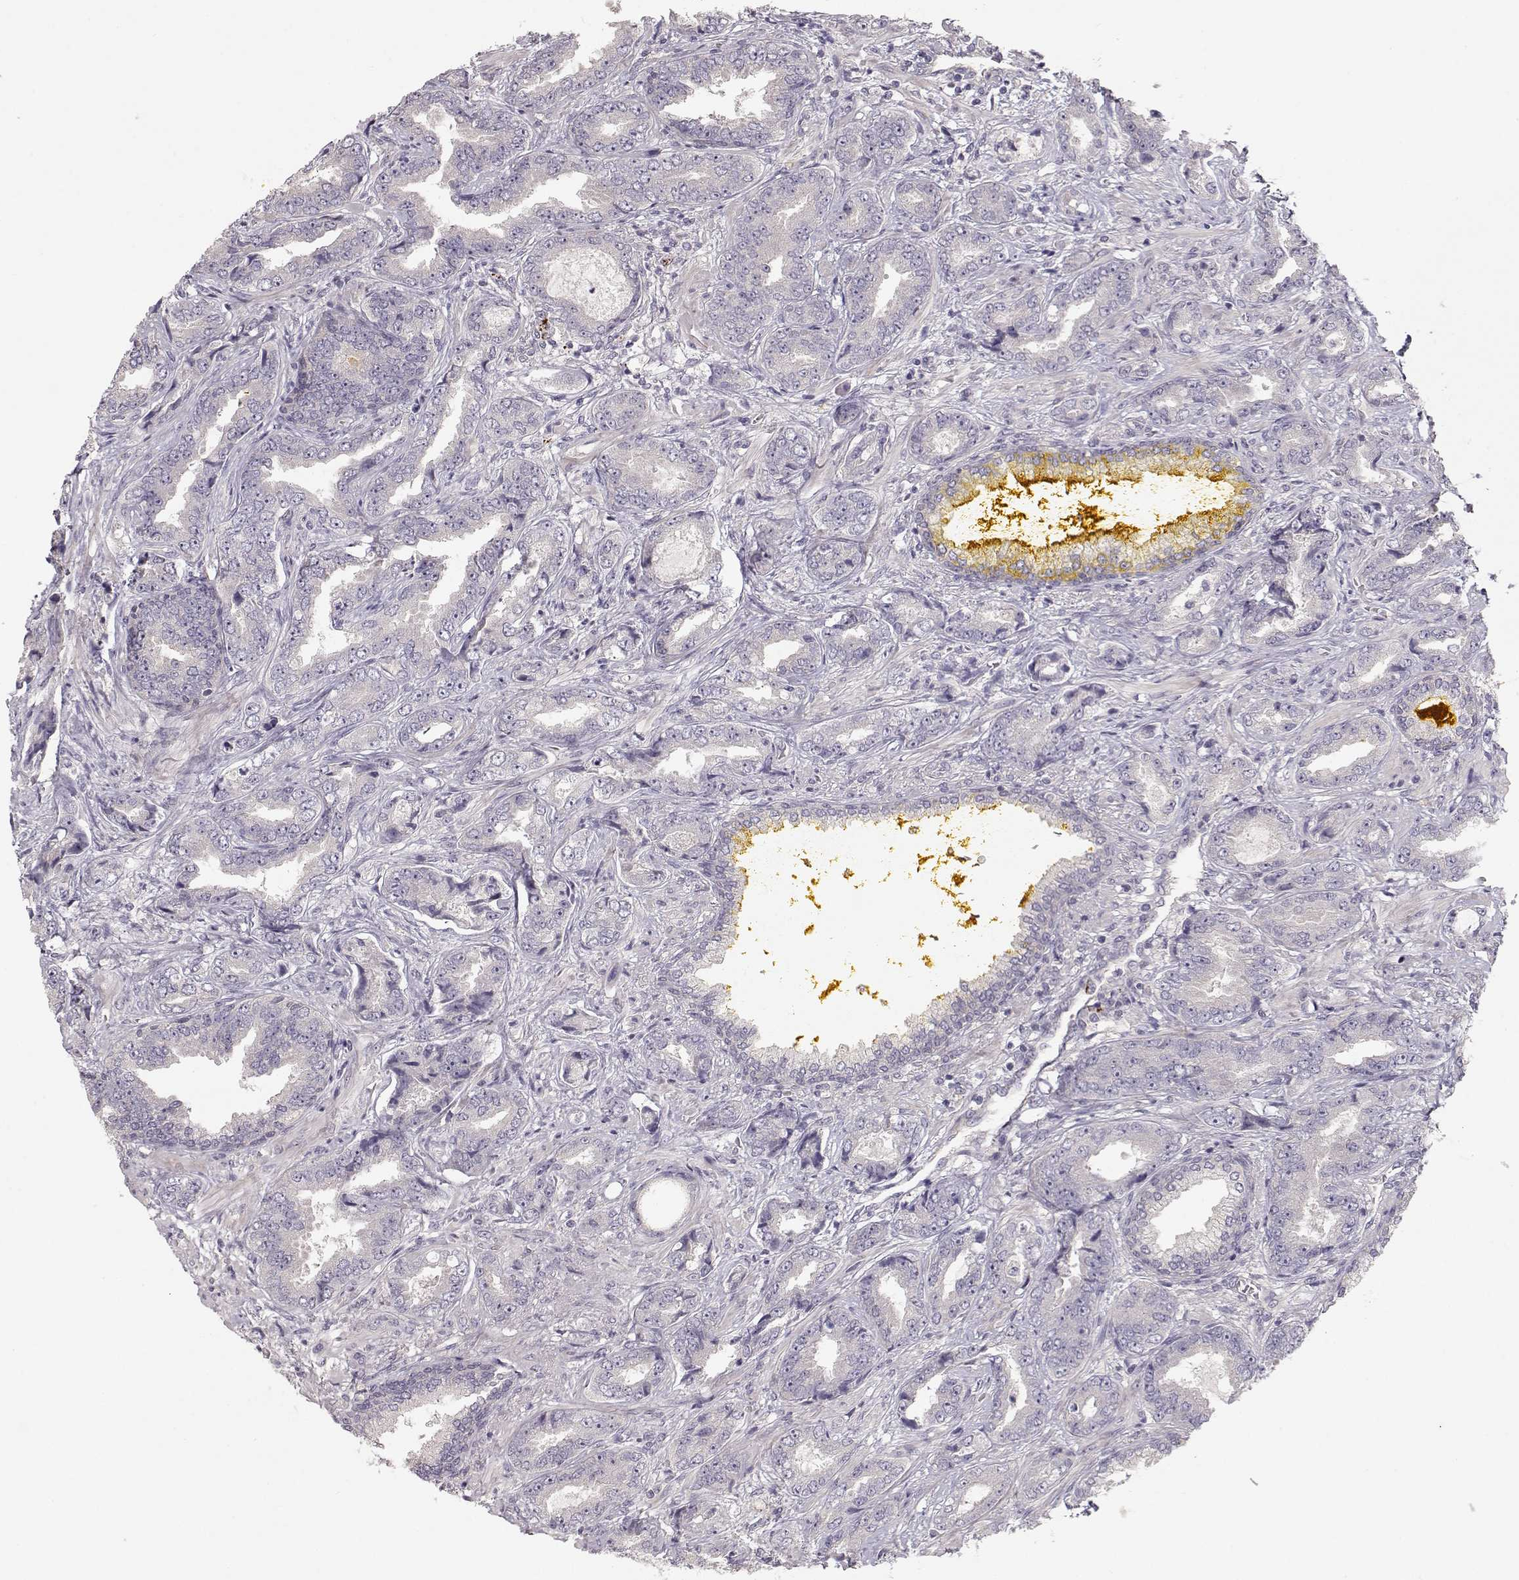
{"staining": {"intensity": "negative", "quantity": "none", "location": "none"}, "tissue": "prostate cancer", "cell_type": "Tumor cells", "image_type": "cancer", "snomed": [{"axis": "morphology", "description": "Adenocarcinoma, Low grade"}, {"axis": "topography", "description": "Prostate"}], "caption": "The IHC micrograph has no significant expression in tumor cells of prostate cancer tissue.", "gene": "ARHGAP8", "patient": {"sex": "male", "age": 68}}